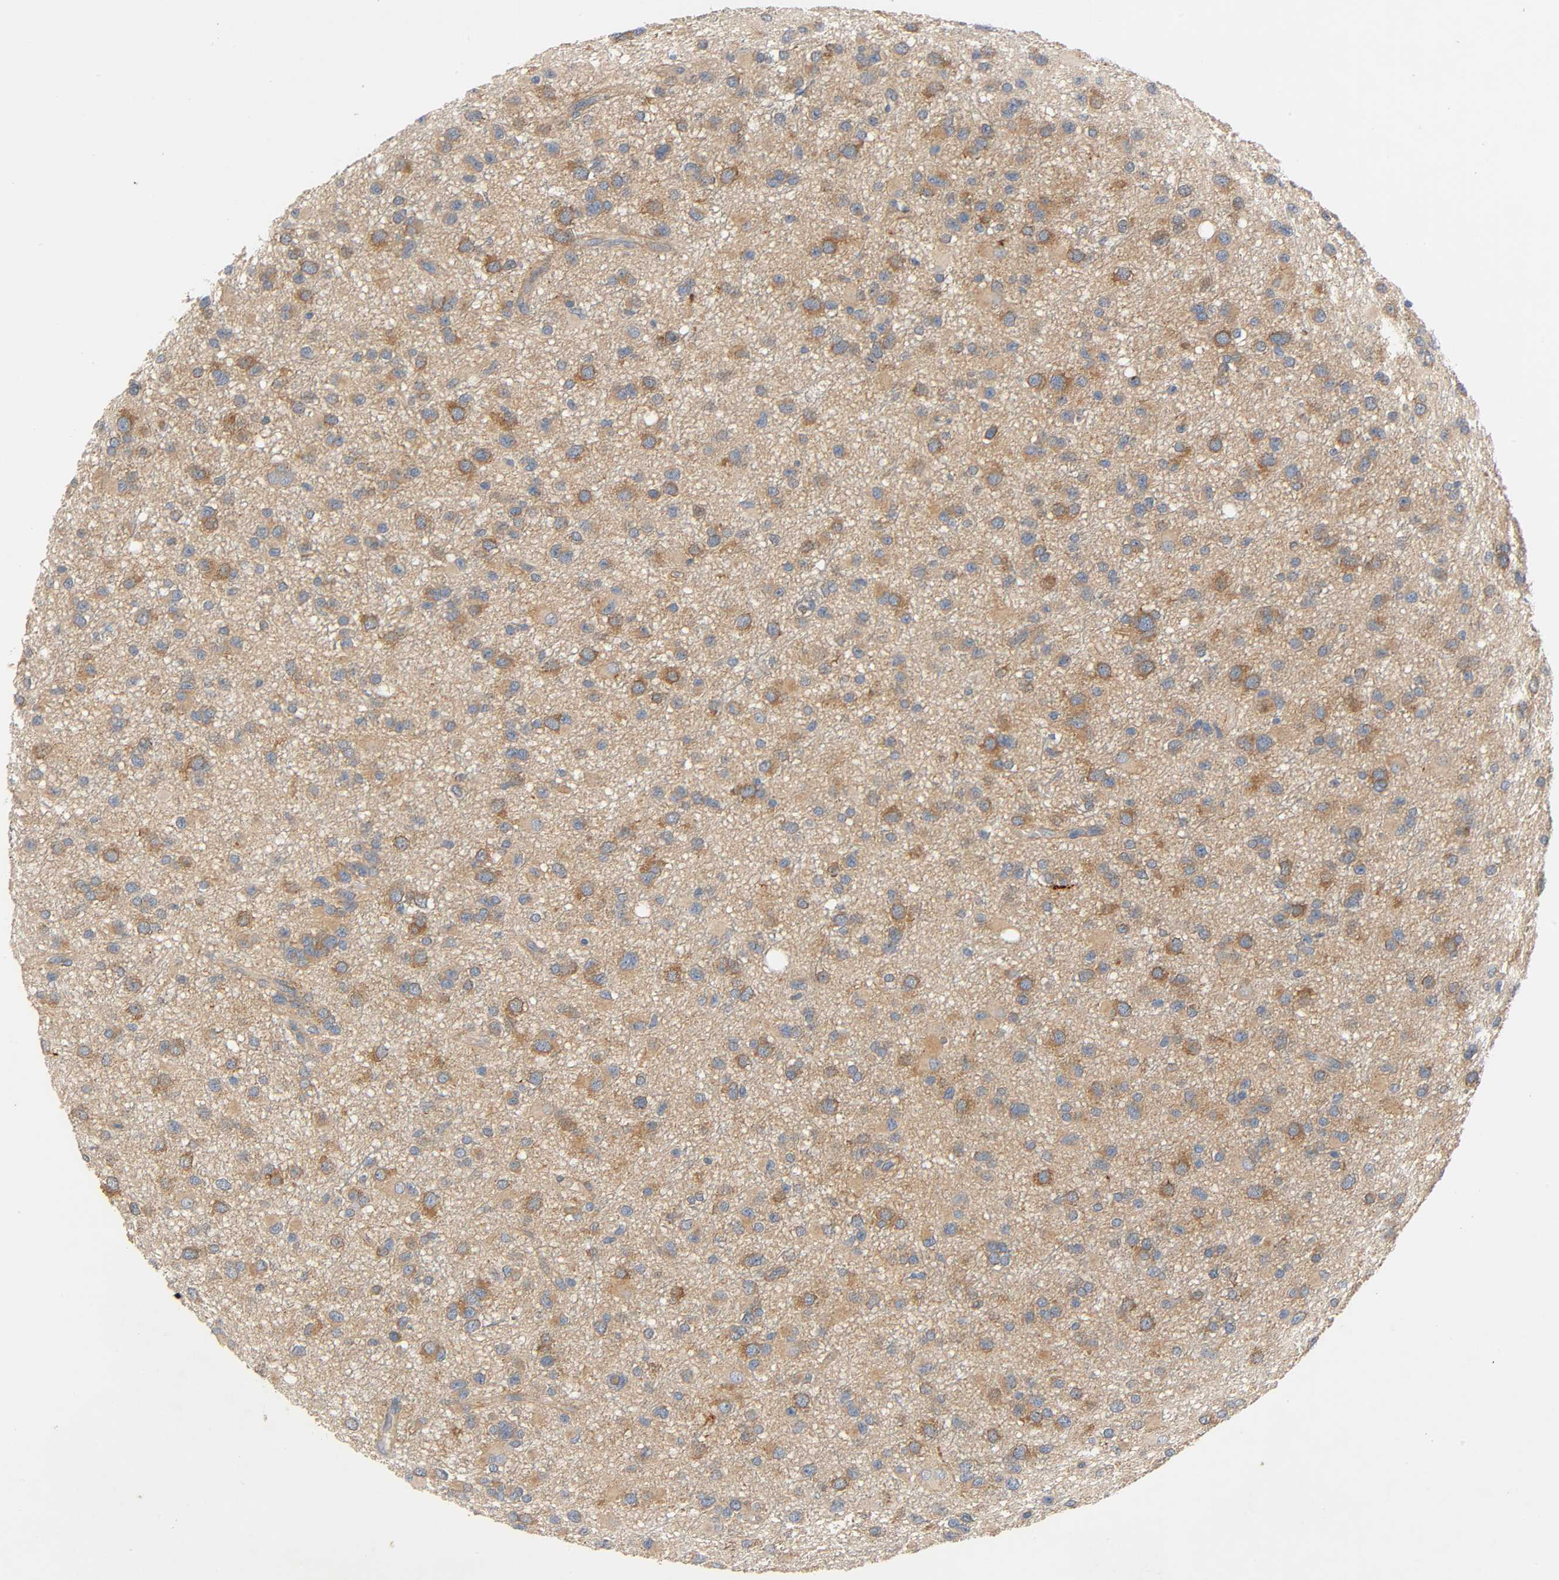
{"staining": {"intensity": "strong", "quantity": ">75%", "location": "cytoplasmic/membranous"}, "tissue": "glioma", "cell_type": "Tumor cells", "image_type": "cancer", "snomed": [{"axis": "morphology", "description": "Glioma, malignant, Low grade"}, {"axis": "topography", "description": "Brain"}], "caption": "Immunohistochemical staining of human low-grade glioma (malignant) reveals strong cytoplasmic/membranous protein staining in approximately >75% of tumor cells.", "gene": "ARPC1A", "patient": {"sex": "male", "age": 42}}